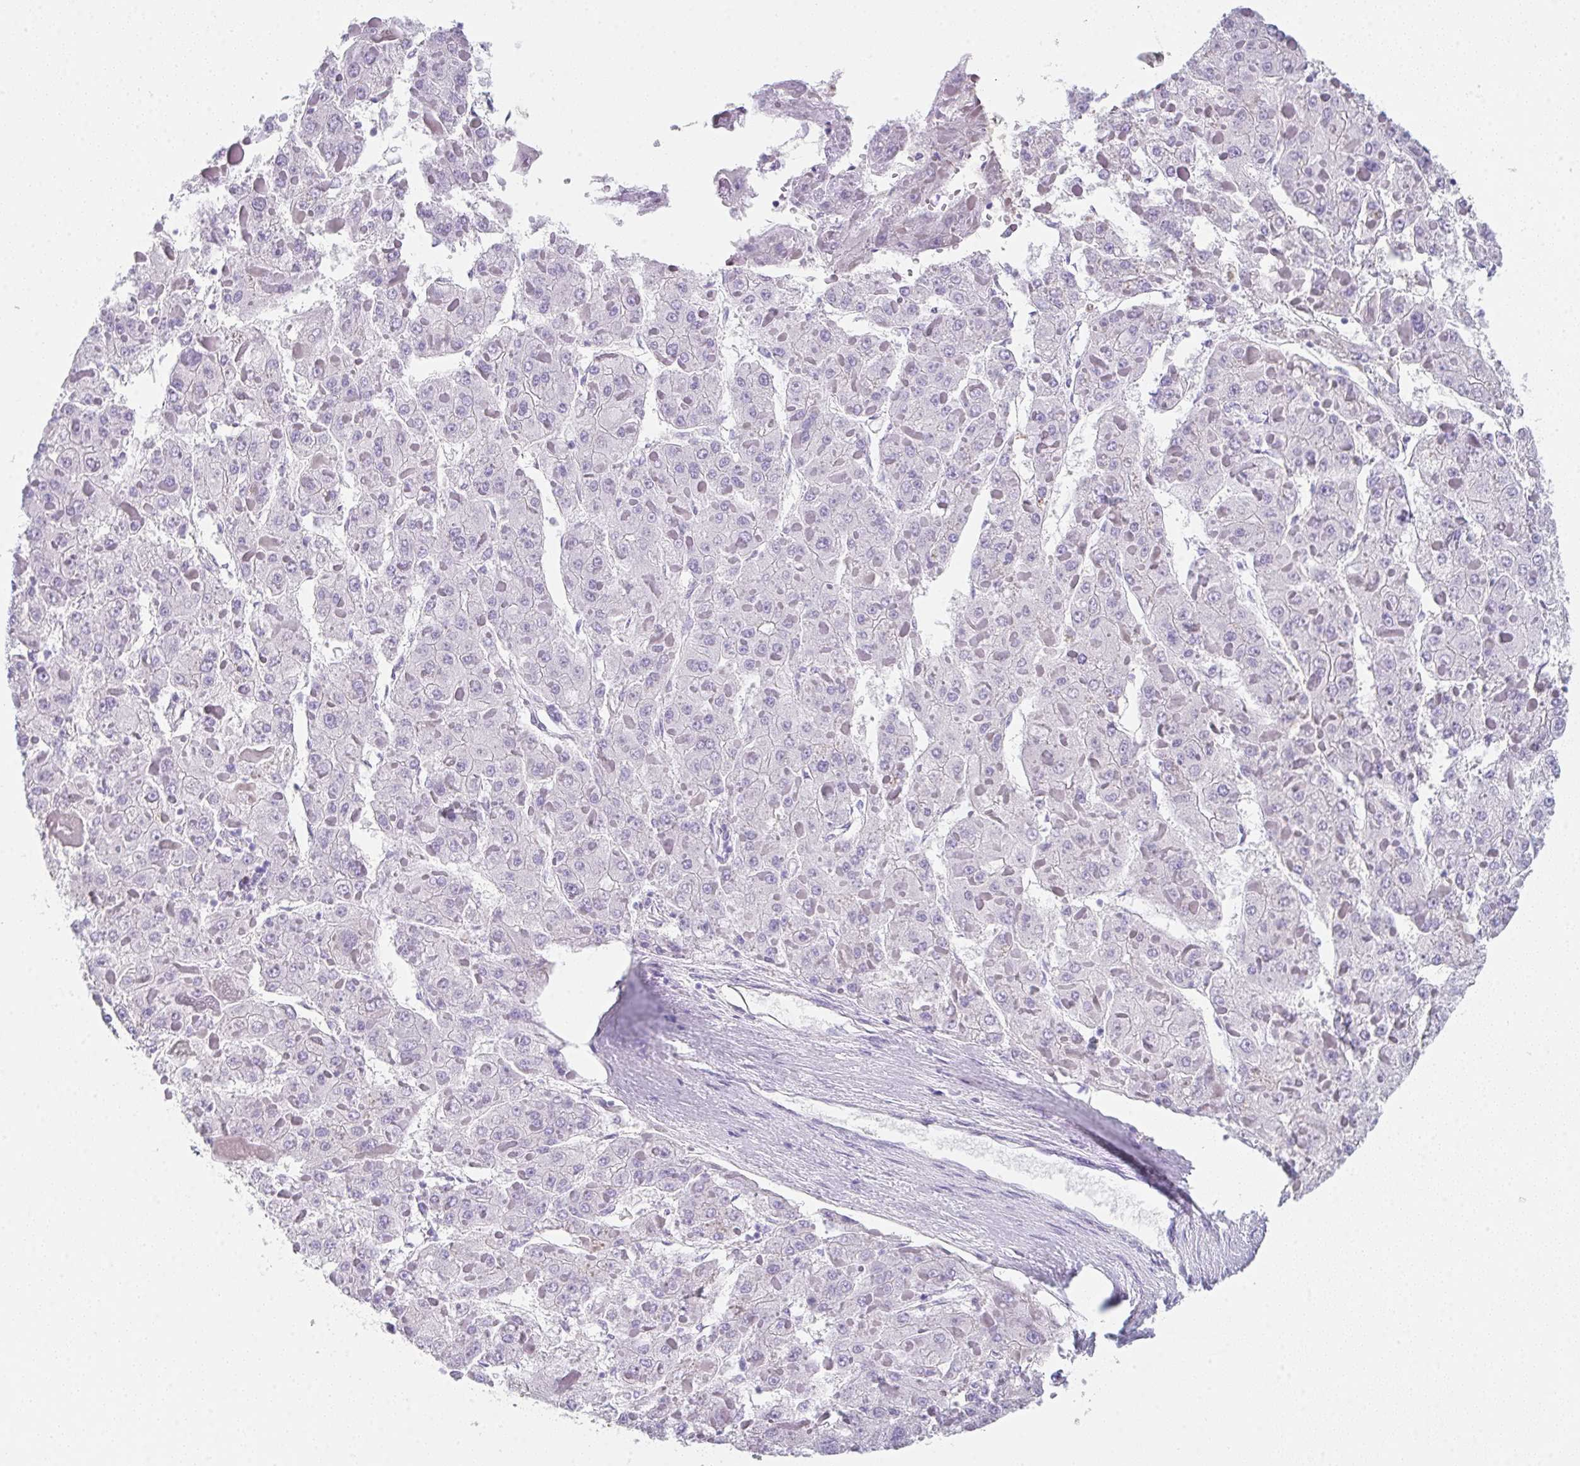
{"staining": {"intensity": "negative", "quantity": "none", "location": "none"}, "tissue": "liver cancer", "cell_type": "Tumor cells", "image_type": "cancer", "snomed": [{"axis": "morphology", "description": "Carcinoma, Hepatocellular, NOS"}, {"axis": "topography", "description": "Liver"}], "caption": "Immunohistochemistry photomicrograph of neoplastic tissue: liver cancer stained with DAB exhibits no significant protein staining in tumor cells.", "gene": "DBN1", "patient": {"sex": "female", "age": 73}}